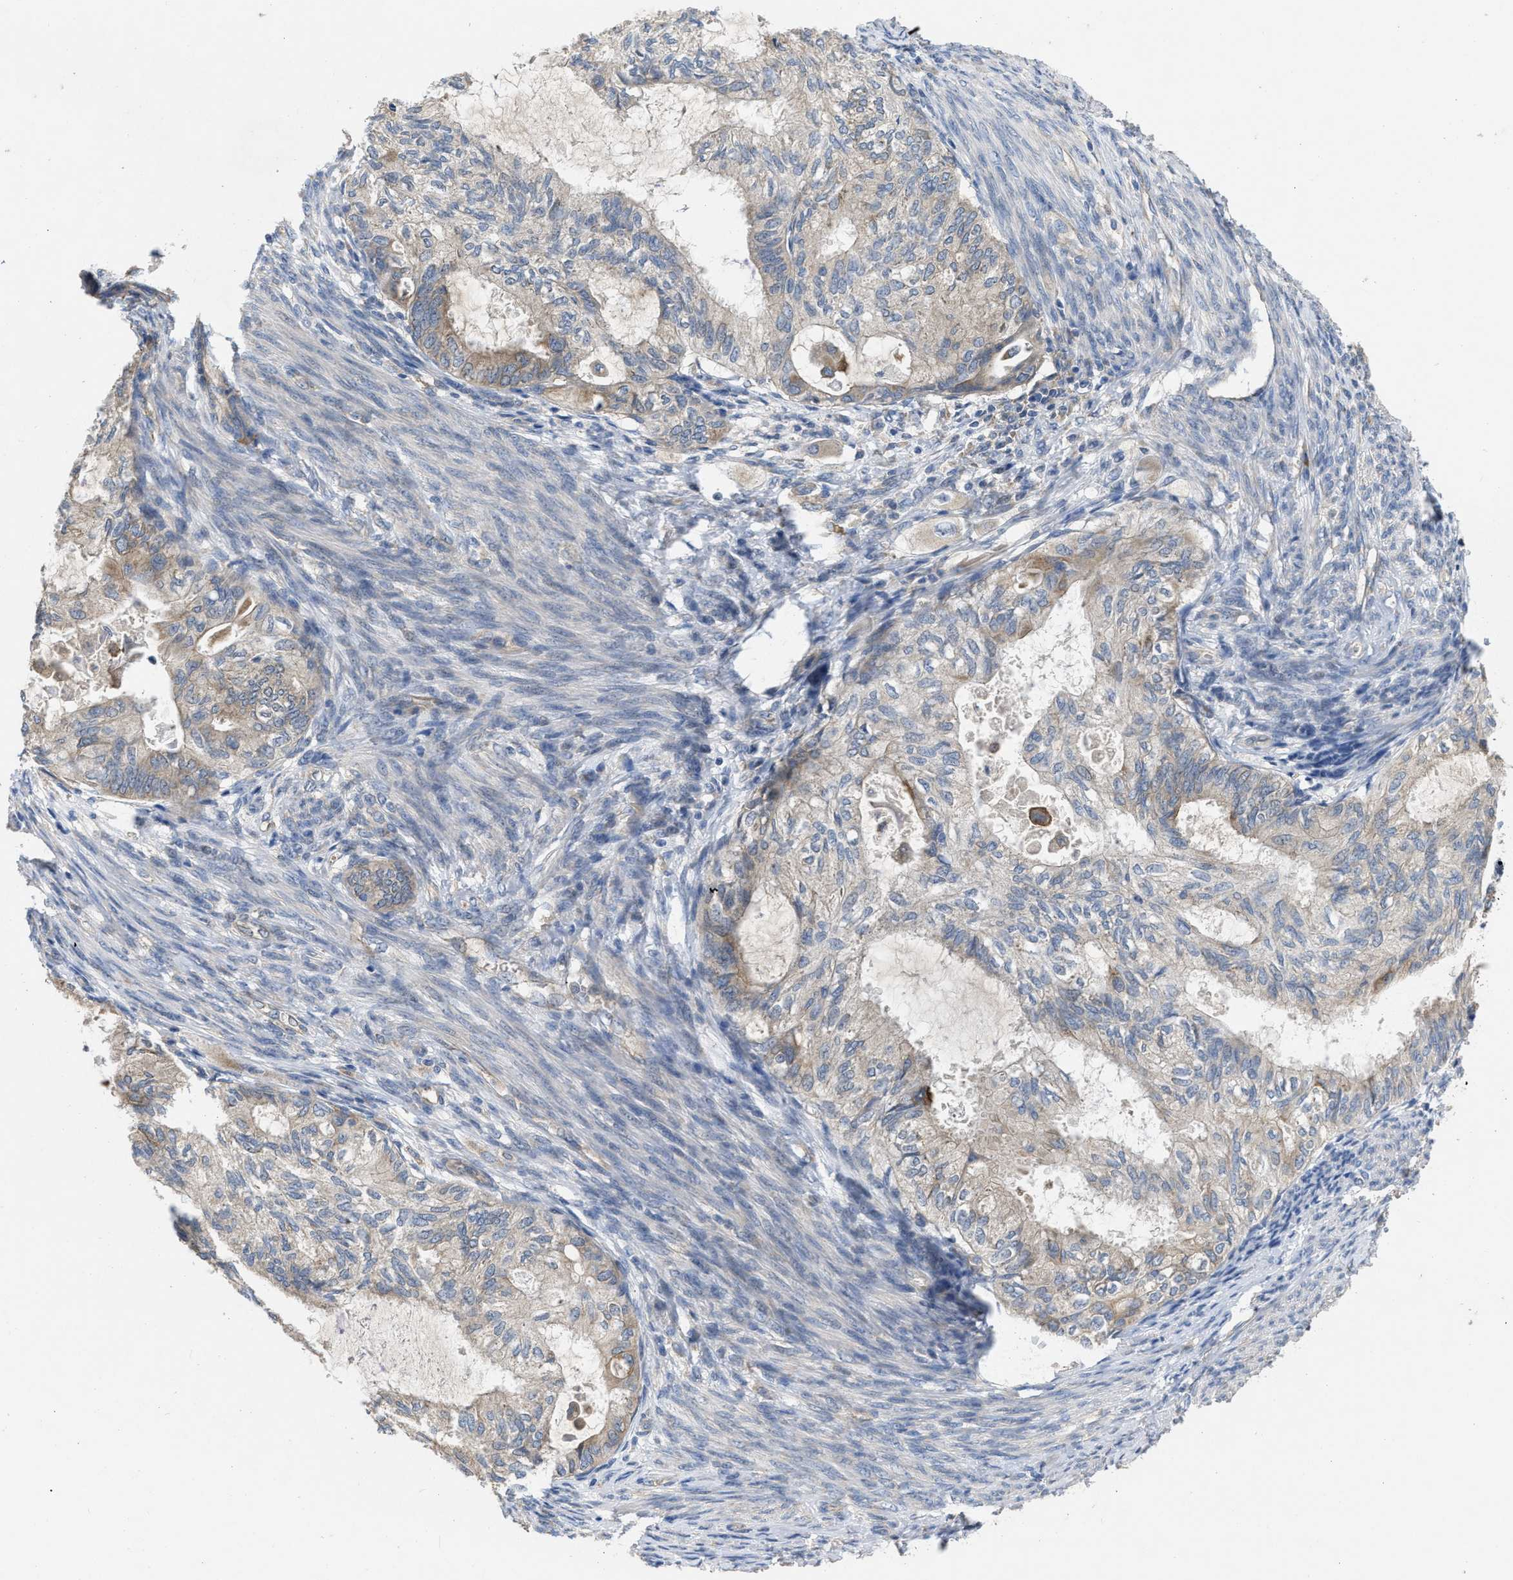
{"staining": {"intensity": "weak", "quantity": ">75%", "location": "cytoplasmic/membranous"}, "tissue": "cervical cancer", "cell_type": "Tumor cells", "image_type": "cancer", "snomed": [{"axis": "morphology", "description": "Normal tissue, NOS"}, {"axis": "morphology", "description": "Adenocarcinoma, NOS"}, {"axis": "topography", "description": "Cervix"}, {"axis": "topography", "description": "Endometrium"}], "caption": "Protein analysis of cervical adenocarcinoma tissue displays weak cytoplasmic/membranous staining in approximately >75% of tumor cells. Using DAB (3,3'-diaminobenzidine) (brown) and hematoxylin (blue) stains, captured at high magnification using brightfield microscopy.", "gene": "TMEM131", "patient": {"sex": "female", "age": 86}}